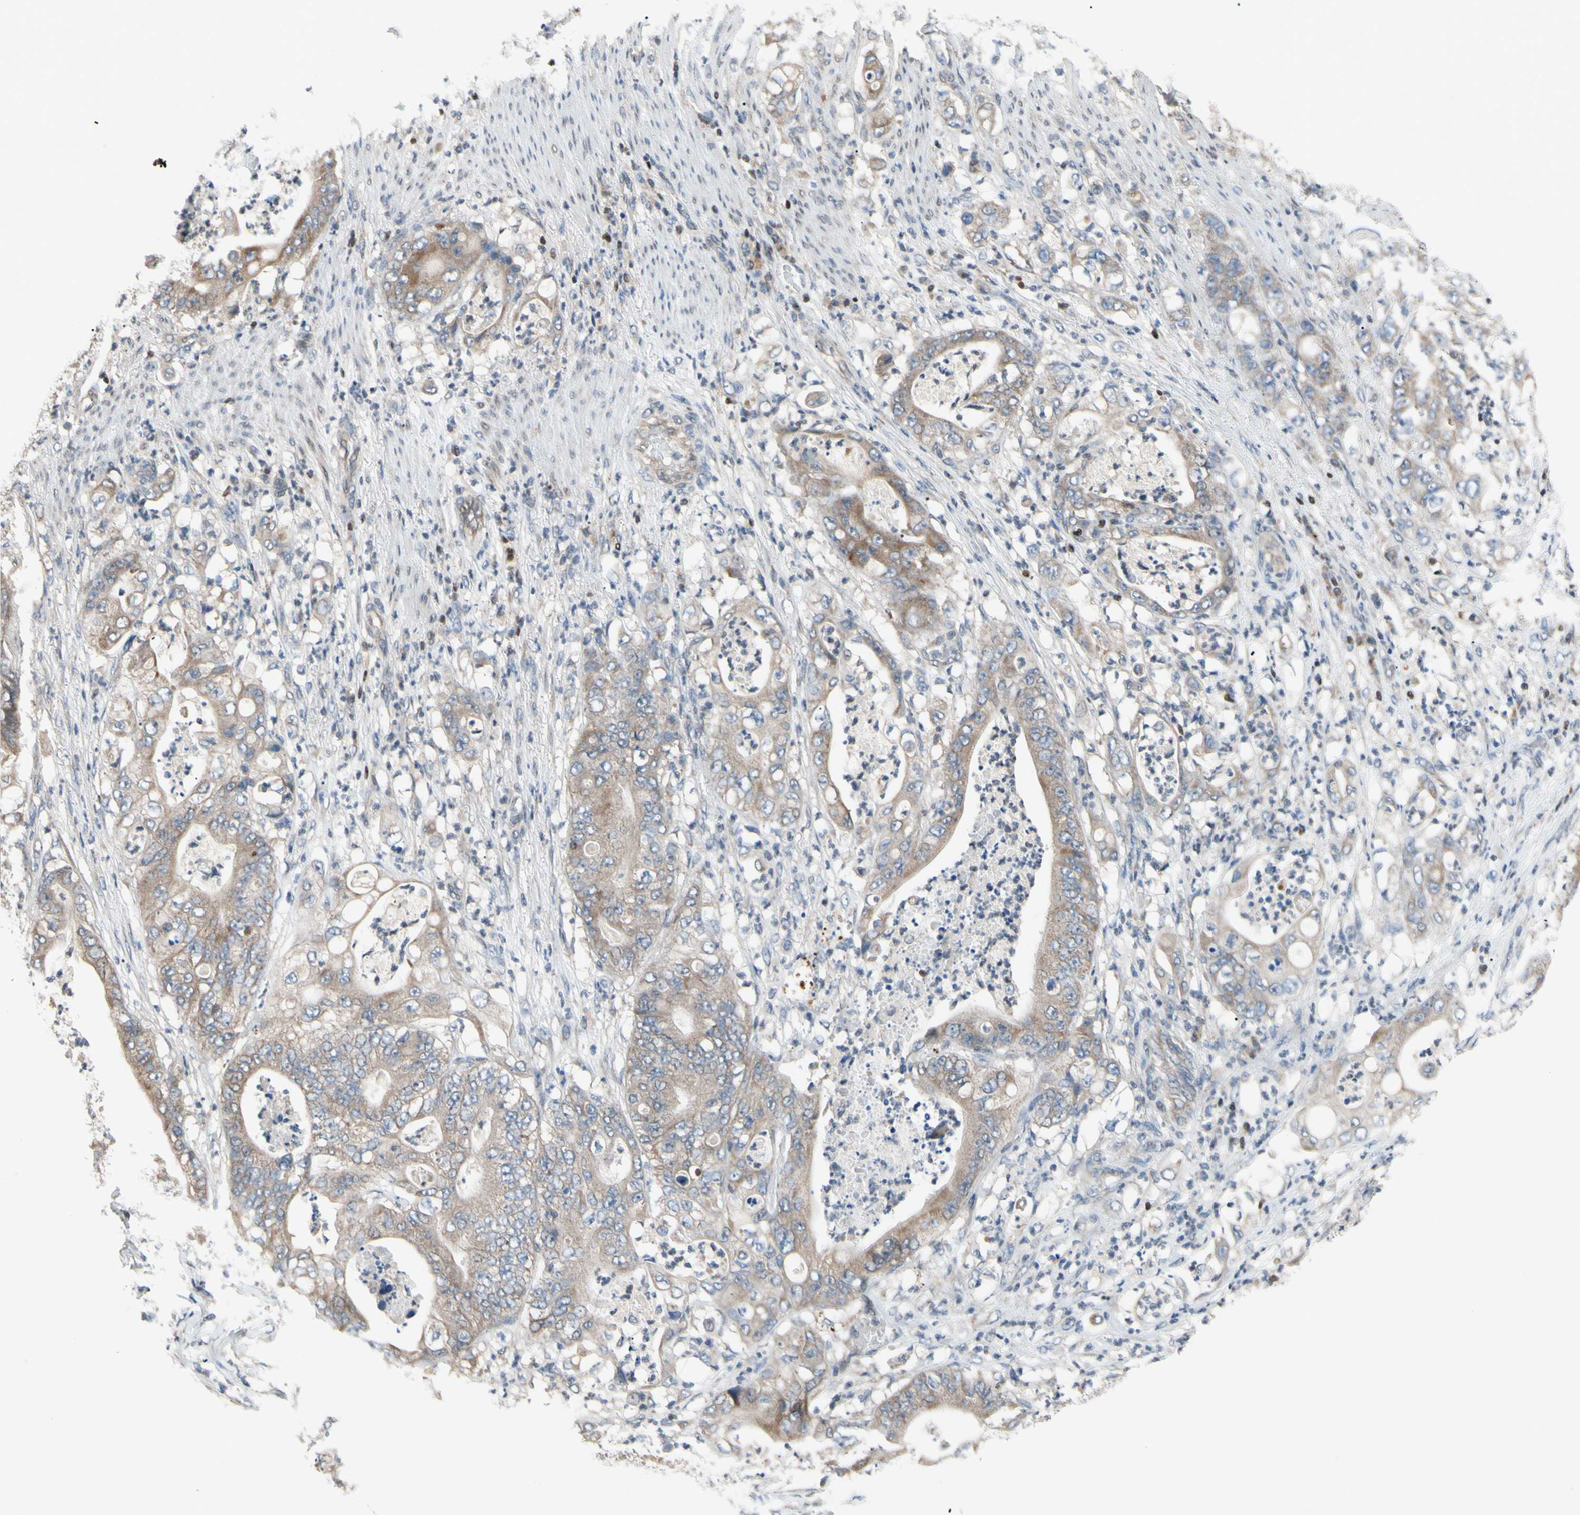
{"staining": {"intensity": "moderate", "quantity": ">75%", "location": "cytoplasmic/membranous"}, "tissue": "stomach cancer", "cell_type": "Tumor cells", "image_type": "cancer", "snomed": [{"axis": "morphology", "description": "Adenocarcinoma, NOS"}, {"axis": "topography", "description": "Stomach"}], "caption": "Stomach cancer was stained to show a protein in brown. There is medium levels of moderate cytoplasmic/membranous positivity in about >75% of tumor cells. (DAB = brown stain, brightfield microscopy at high magnification).", "gene": "SP4", "patient": {"sex": "female", "age": 73}}